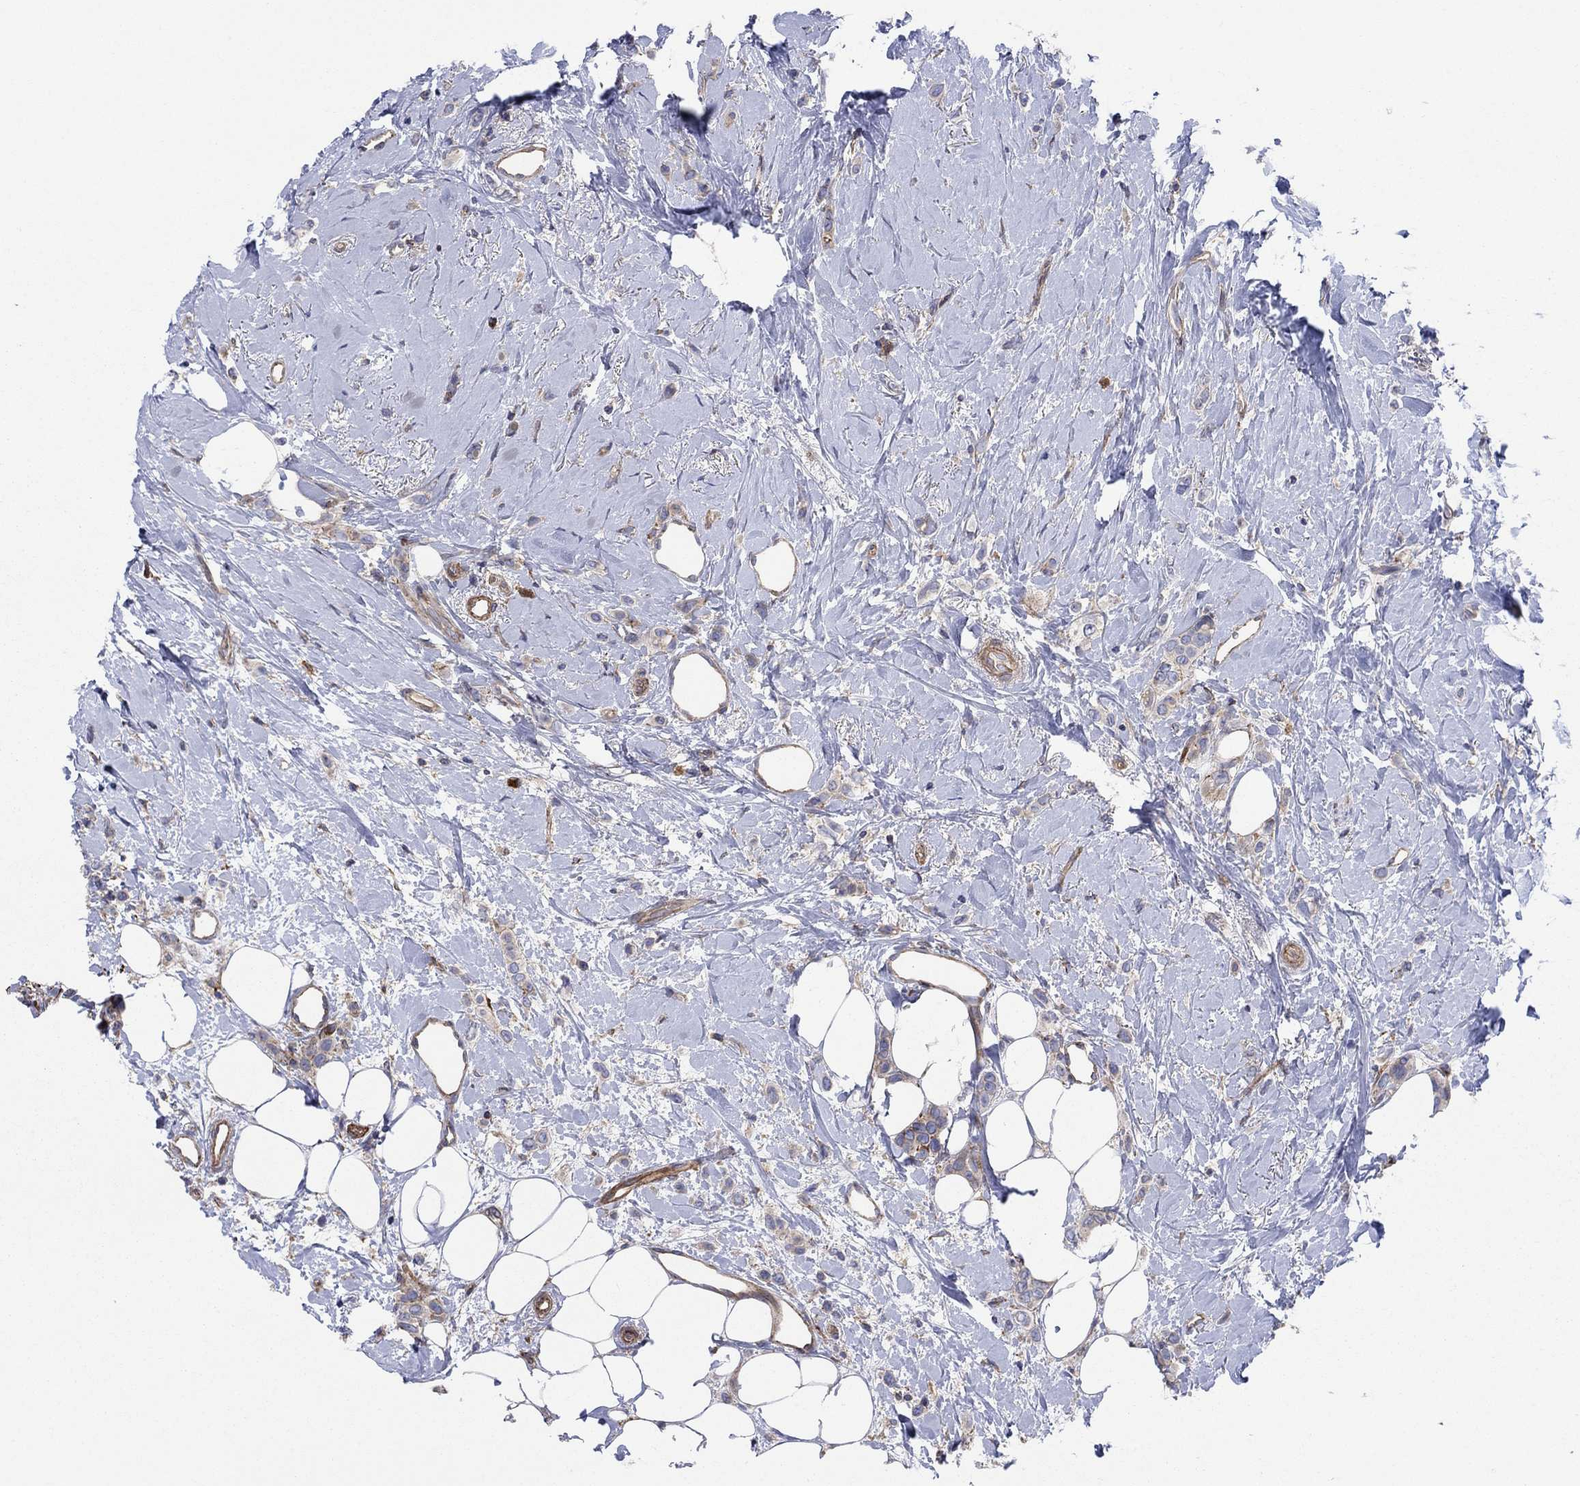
{"staining": {"intensity": "weak", "quantity": ">75%", "location": "cytoplasmic/membranous"}, "tissue": "breast cancer", "cell_type": "Tumor cells", "image_type": "cancer", "snomed": [{"axis": "morphology", "description": "Lobular carcinoma"}, {"axis": "topography", "description": "Breast"}], "caption": "Protein expression analysis of human breast cancer reveals weak cytoplasmic/membranous expression in about >75% of tumor cells.", "gene": "PAG1", "patient": {"sex": "female", "age": 66}}